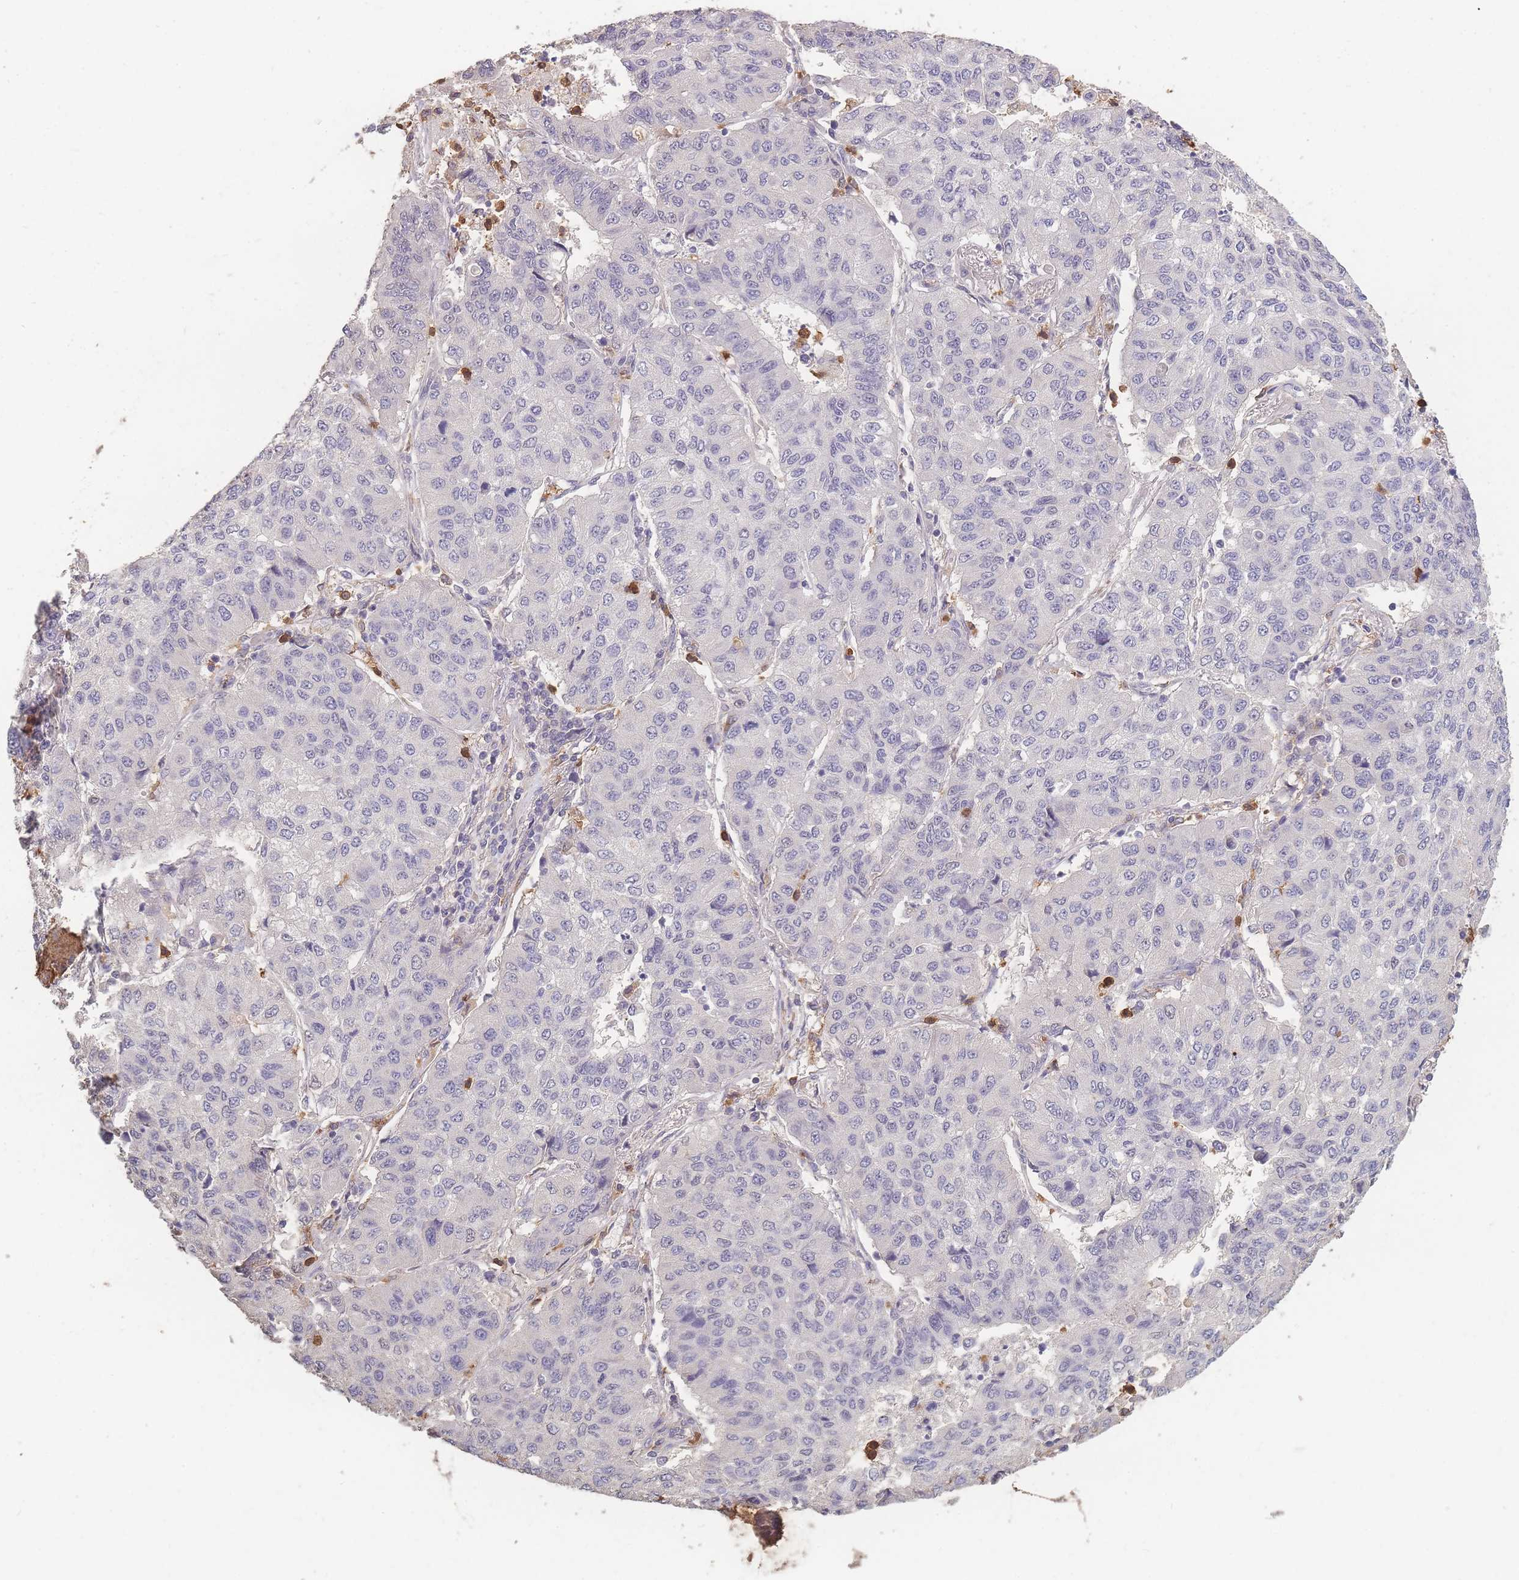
{"staining": {"intensity": "negative", "quantity": "none", "location": "none"}, "tissue": "lung cancer", "cell_type": "Tumor cells", "image_type": "cancer", "snomed": [{"axis": "morphology", "description": "Squamous cell carcinoma, NOS"}, {"axis": "topography", "description": "Lung"}], "caption": "Immunohistochemistry (IHC) photomicrograph of squamous cell carcinoma (lung) stained for a protein (brown), which displays no positivity in tumor cells. (DAB (3,3'-diaminobenzidine) IHC visualized using brightfield microscopy, high magnification).", "gene": "BST1", "patient": {"sex": "male", "age": 74}}